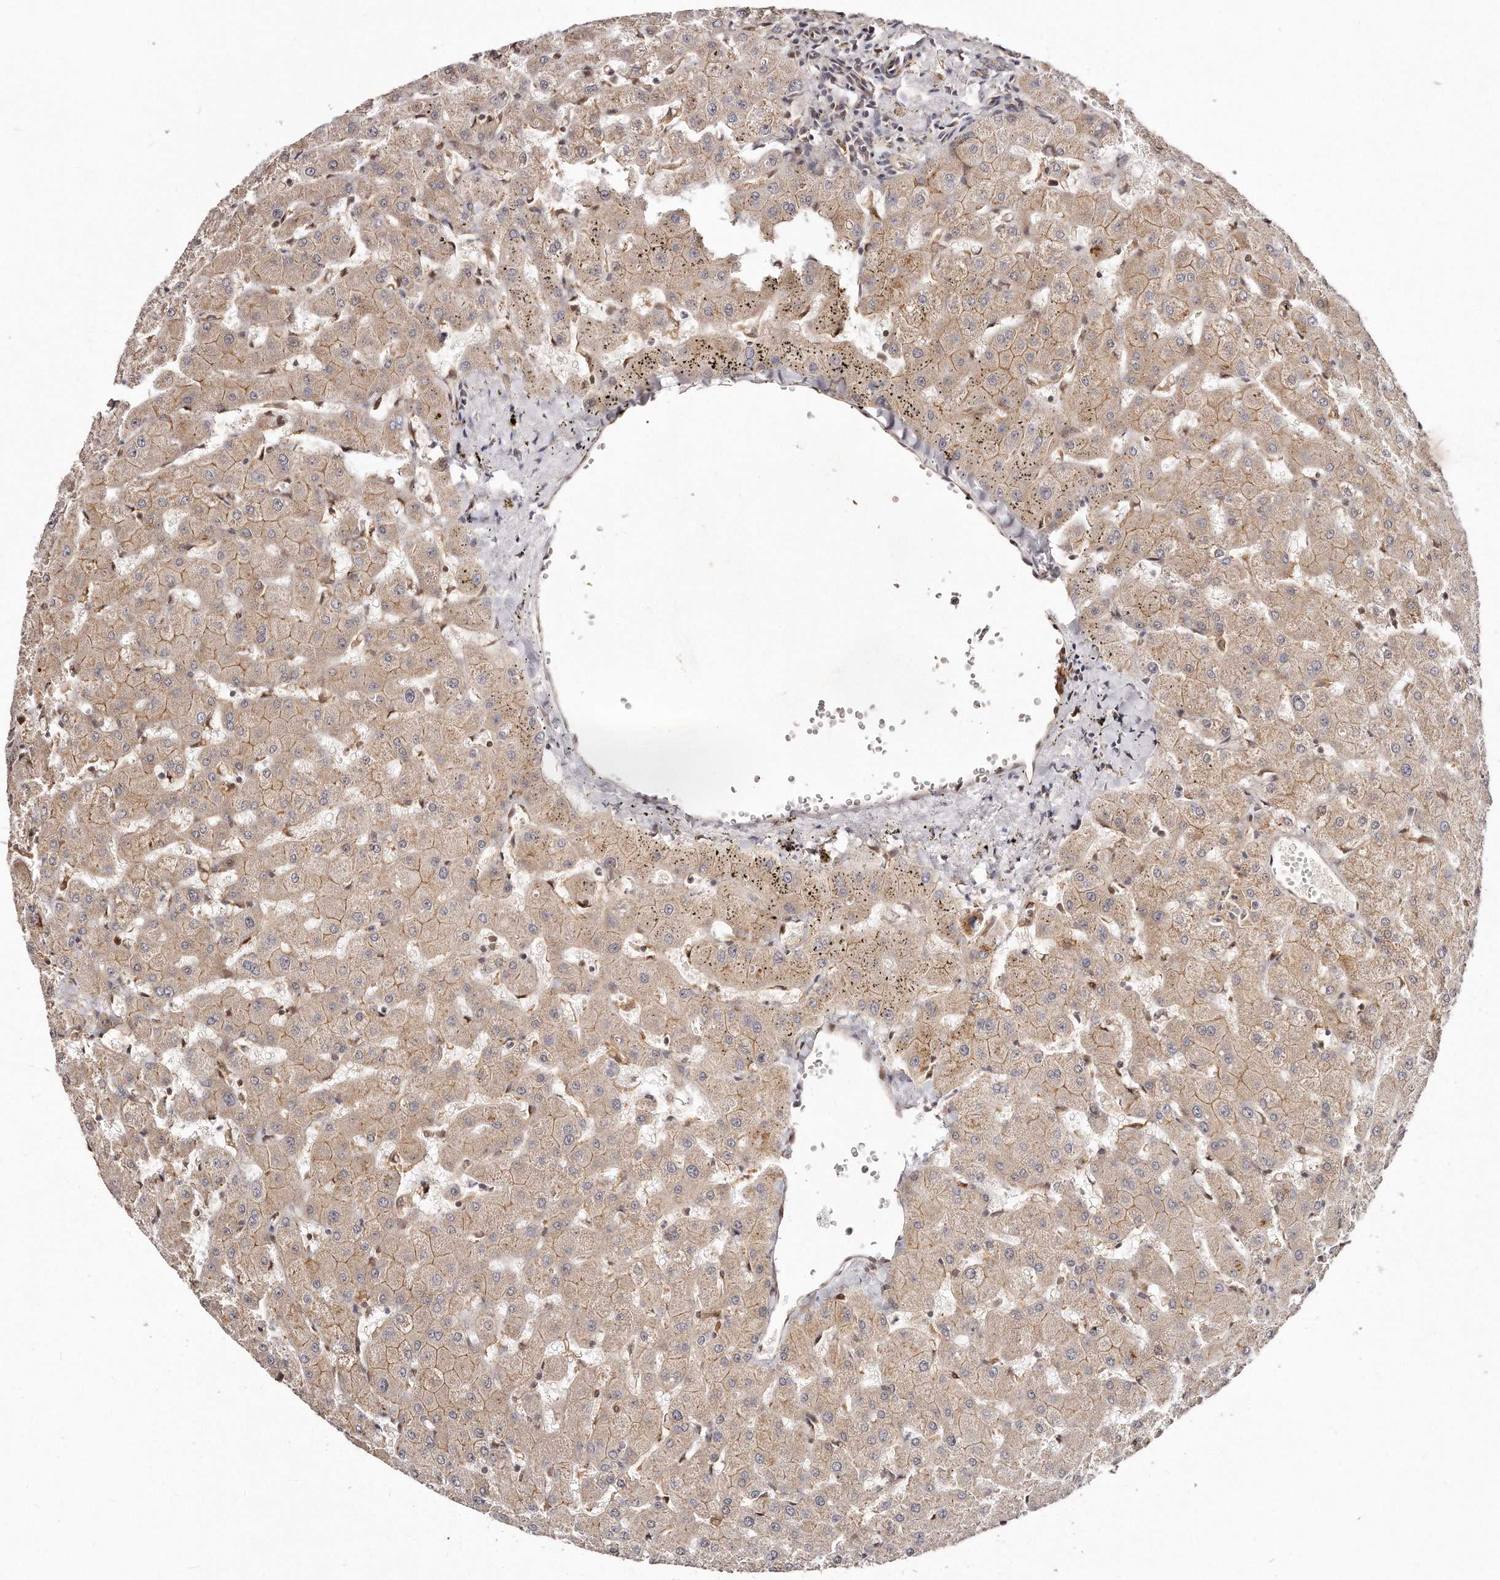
{"staining": {"intensity": "negative", "quantity": "none", "location": "none"}, "tissue": "liver", "cell_type": "Cholangiocytes", "image_type": "normal", "snomed": [{"axis": "morphology", "description": "Normal tissue, NOS"}, {"axis": "topography", "description": "Liver"}], "caption": "A micrograph of human liver is negative for staining in cholangiocytes.", "gene": "GBP4", "patient": {"sex": "female", "age": 63}}